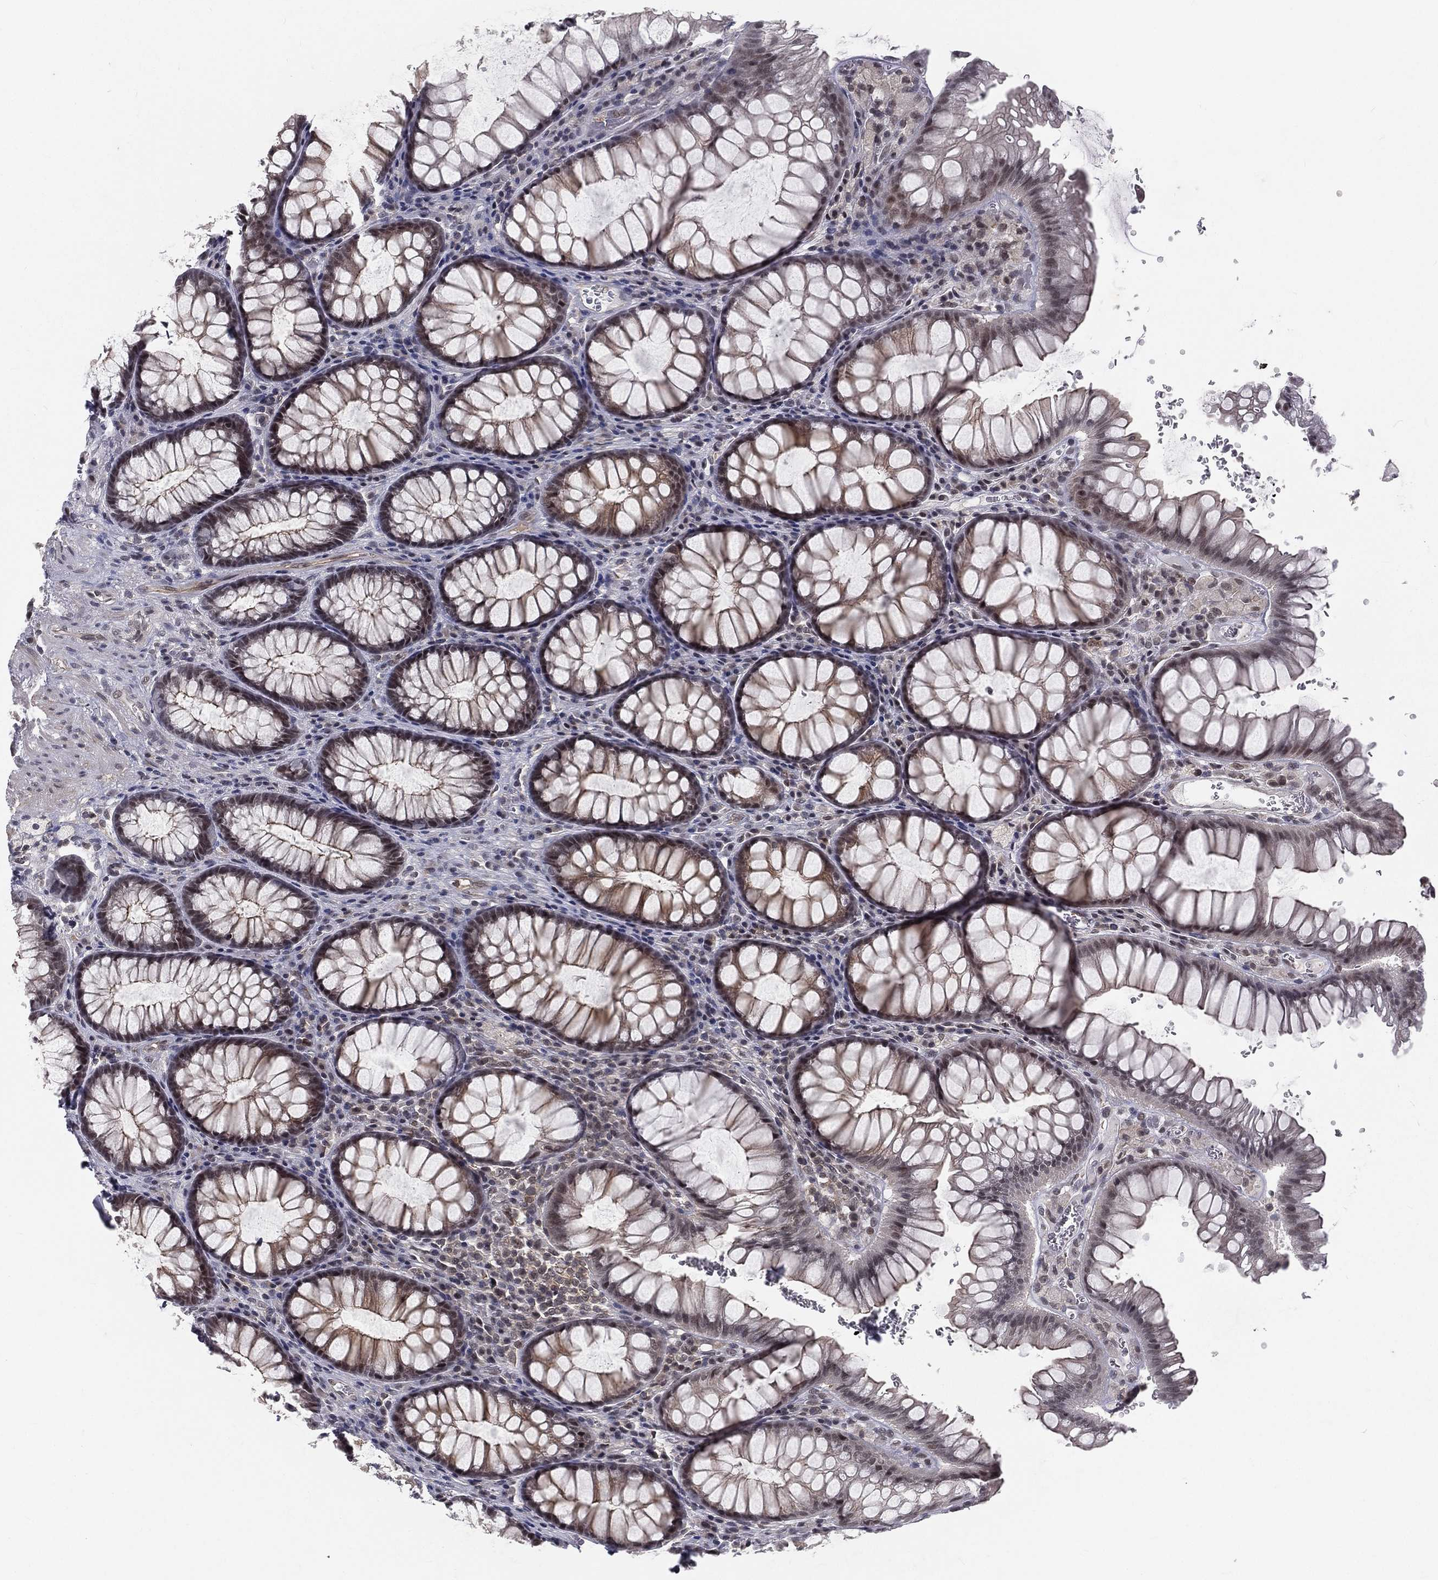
{"staining": {"intensity": "weak", "quantity": "25%-75%", "location": "cytoplasmic/membranous"}, "tissue": "rectum", "cell_type": "Glandular cells", "image_type": "normal", "snomed": [{"axis": "morphology", "description": "Normal tissue, NOS"}, {"axis": "topography", "description": "Rectum"}], "caption": "Immunohistochemical staining of unremarkable human rectum exhibits 25%-75% levels of weak cytoplasmic/membranous protein expression in approximately 25%-75% of glandular cells.", "gene": "MORC2", "patient": {"sex": "female", "age": 68}}